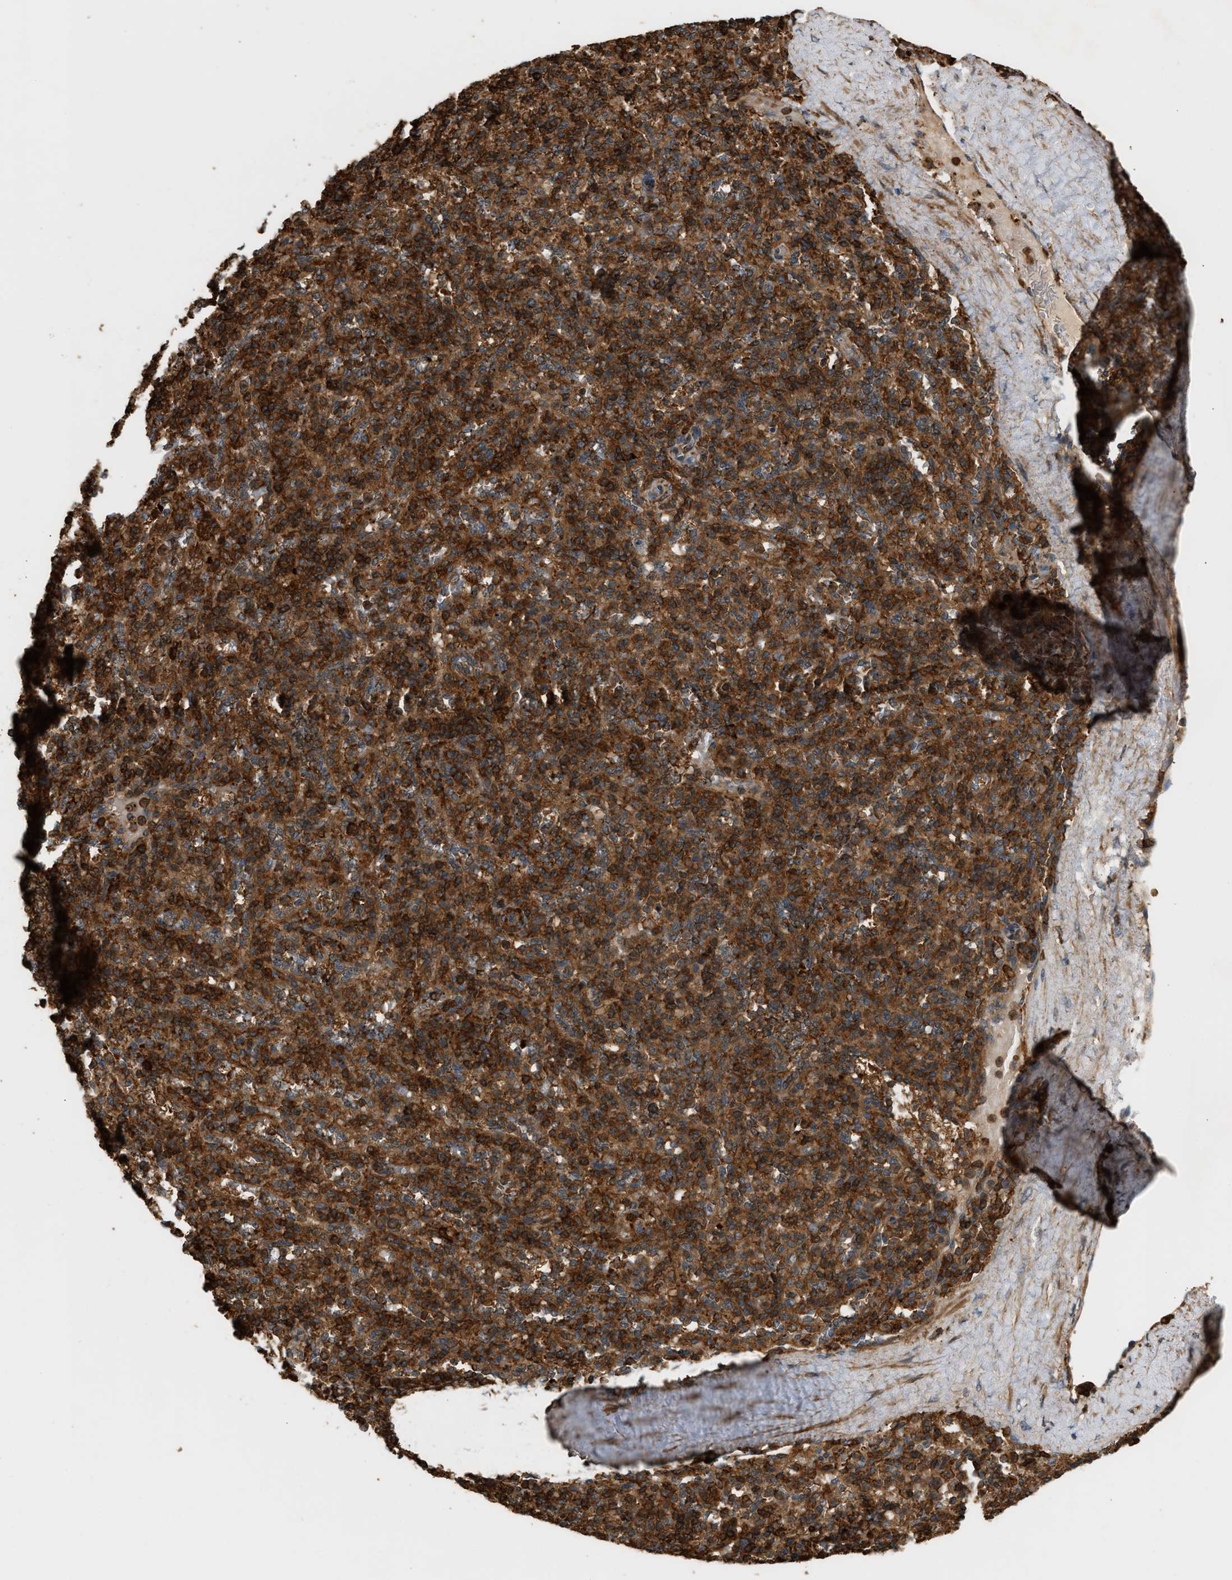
{"staining": {"intensity": "strong", "quantity": ">75%", "location": "cytoplasmic/membranous"}, "tissue": "spleen", "cell_type": "Cells in red pulp", "image_type": "normal", "snomed": [{"axis": "morphology", "description": "Normal tissue, NOS"}, {"axis": "topography", "description": "Spleen"}], "caption": "Immunohistochemistry image of benign spleen stained for a protein (brown), which exhibits high levels of strong cytoplasmic/membranous staining in approximately >75% of cells in red pulp.", "gene": "ENSG00000282218", "patient": {"sex": "male", "age": 36}}